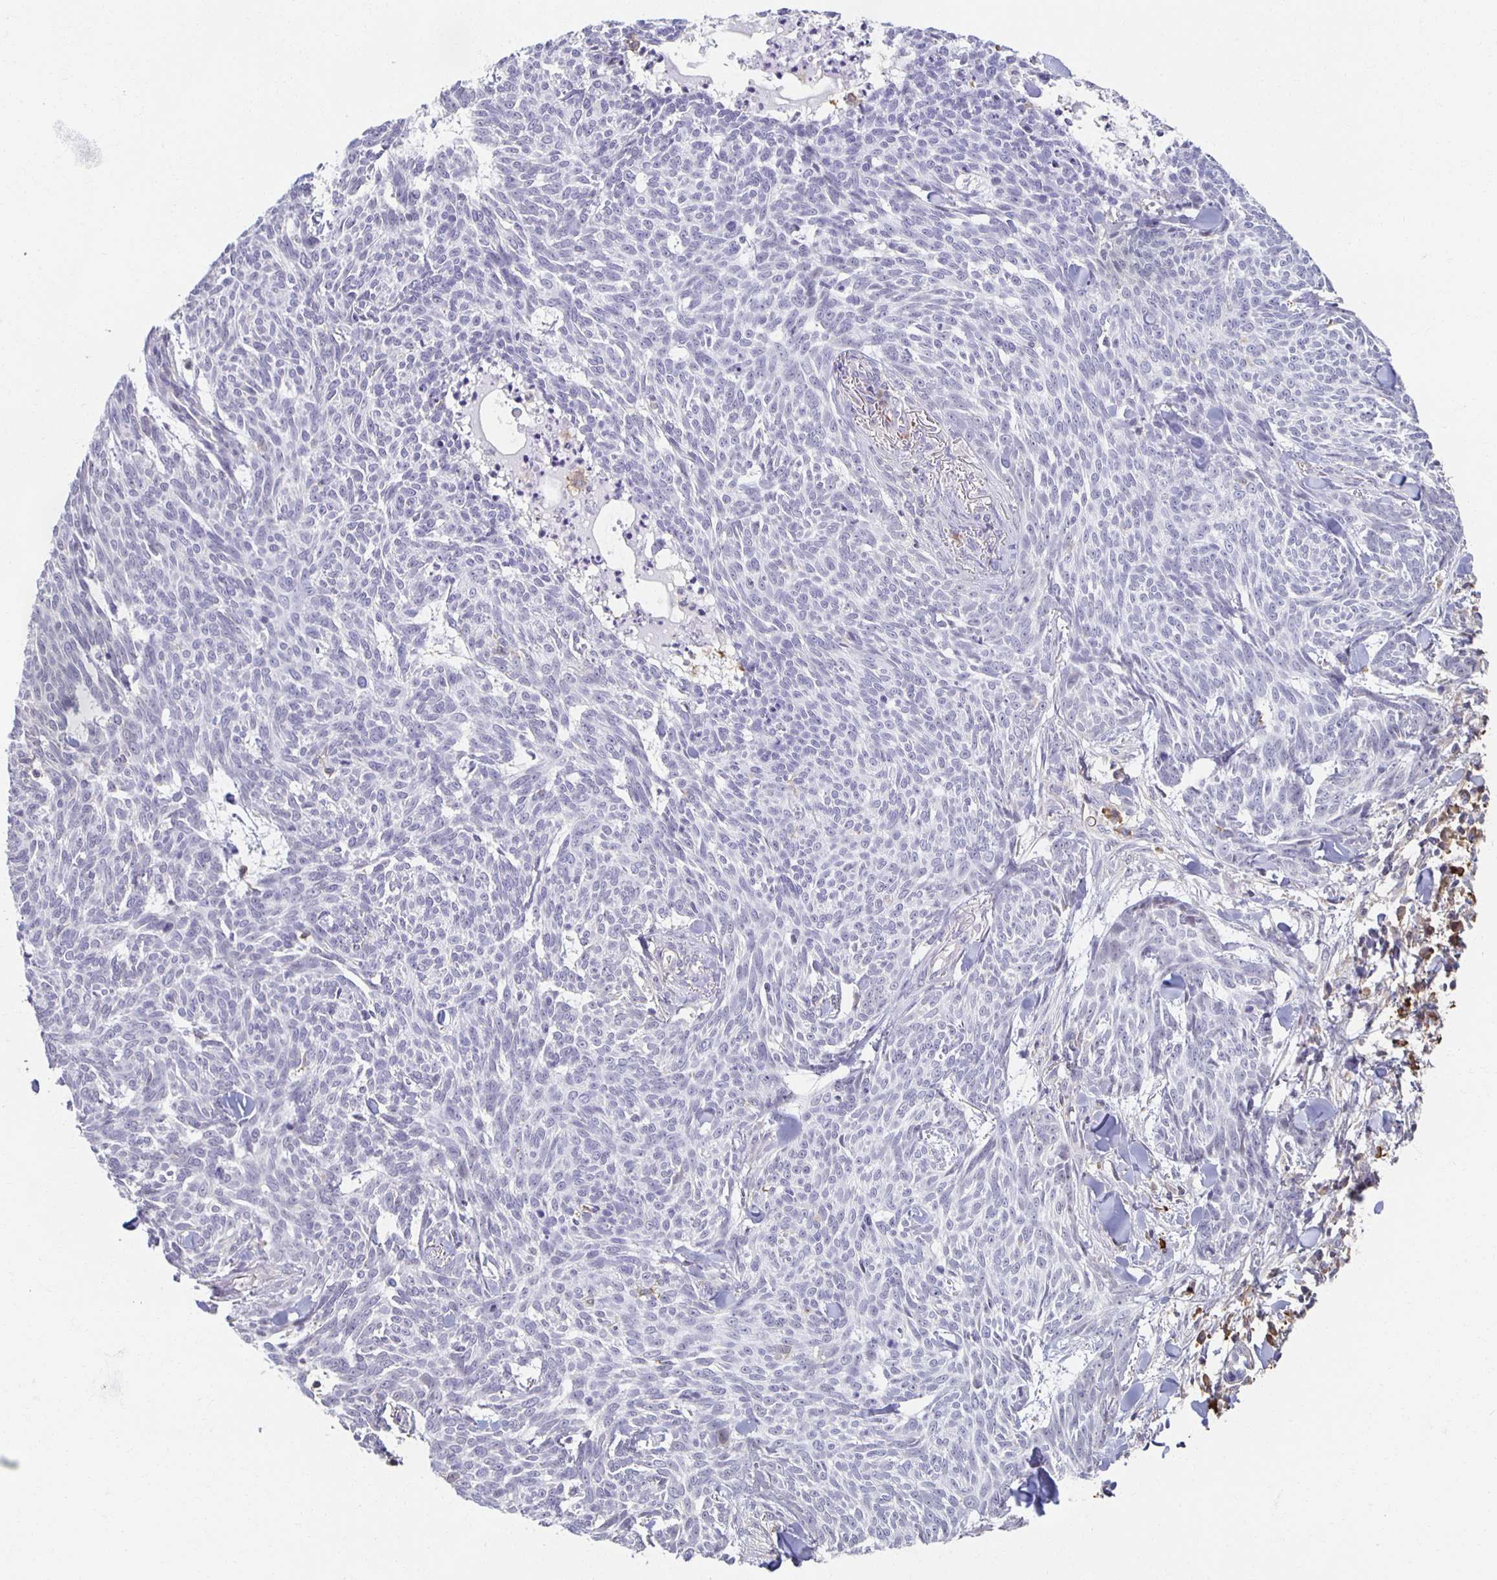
{"staining": {"intensity": "negative", "quantity": "none", "location": "none"}, "tissue": "skin cancer", "cell_type": "Tumor cells", "image_type": "cancer", "snomed": [{"axis": "morphology", "description": "Basal cell carcinoma"}, {"axis": "topography", "description": "Skin"}], "caption": "Micrograph shows no protein expression in tumor cells of skin basal cell carcinoma tissue. The staining was performed using DAB to visualize the protein expression in brown, while the nuclei were stained in blue with hematoxylin (Magnification: 20x).", "gene": "ZNF692", "patient": {"sex": "female", "age": 93}}